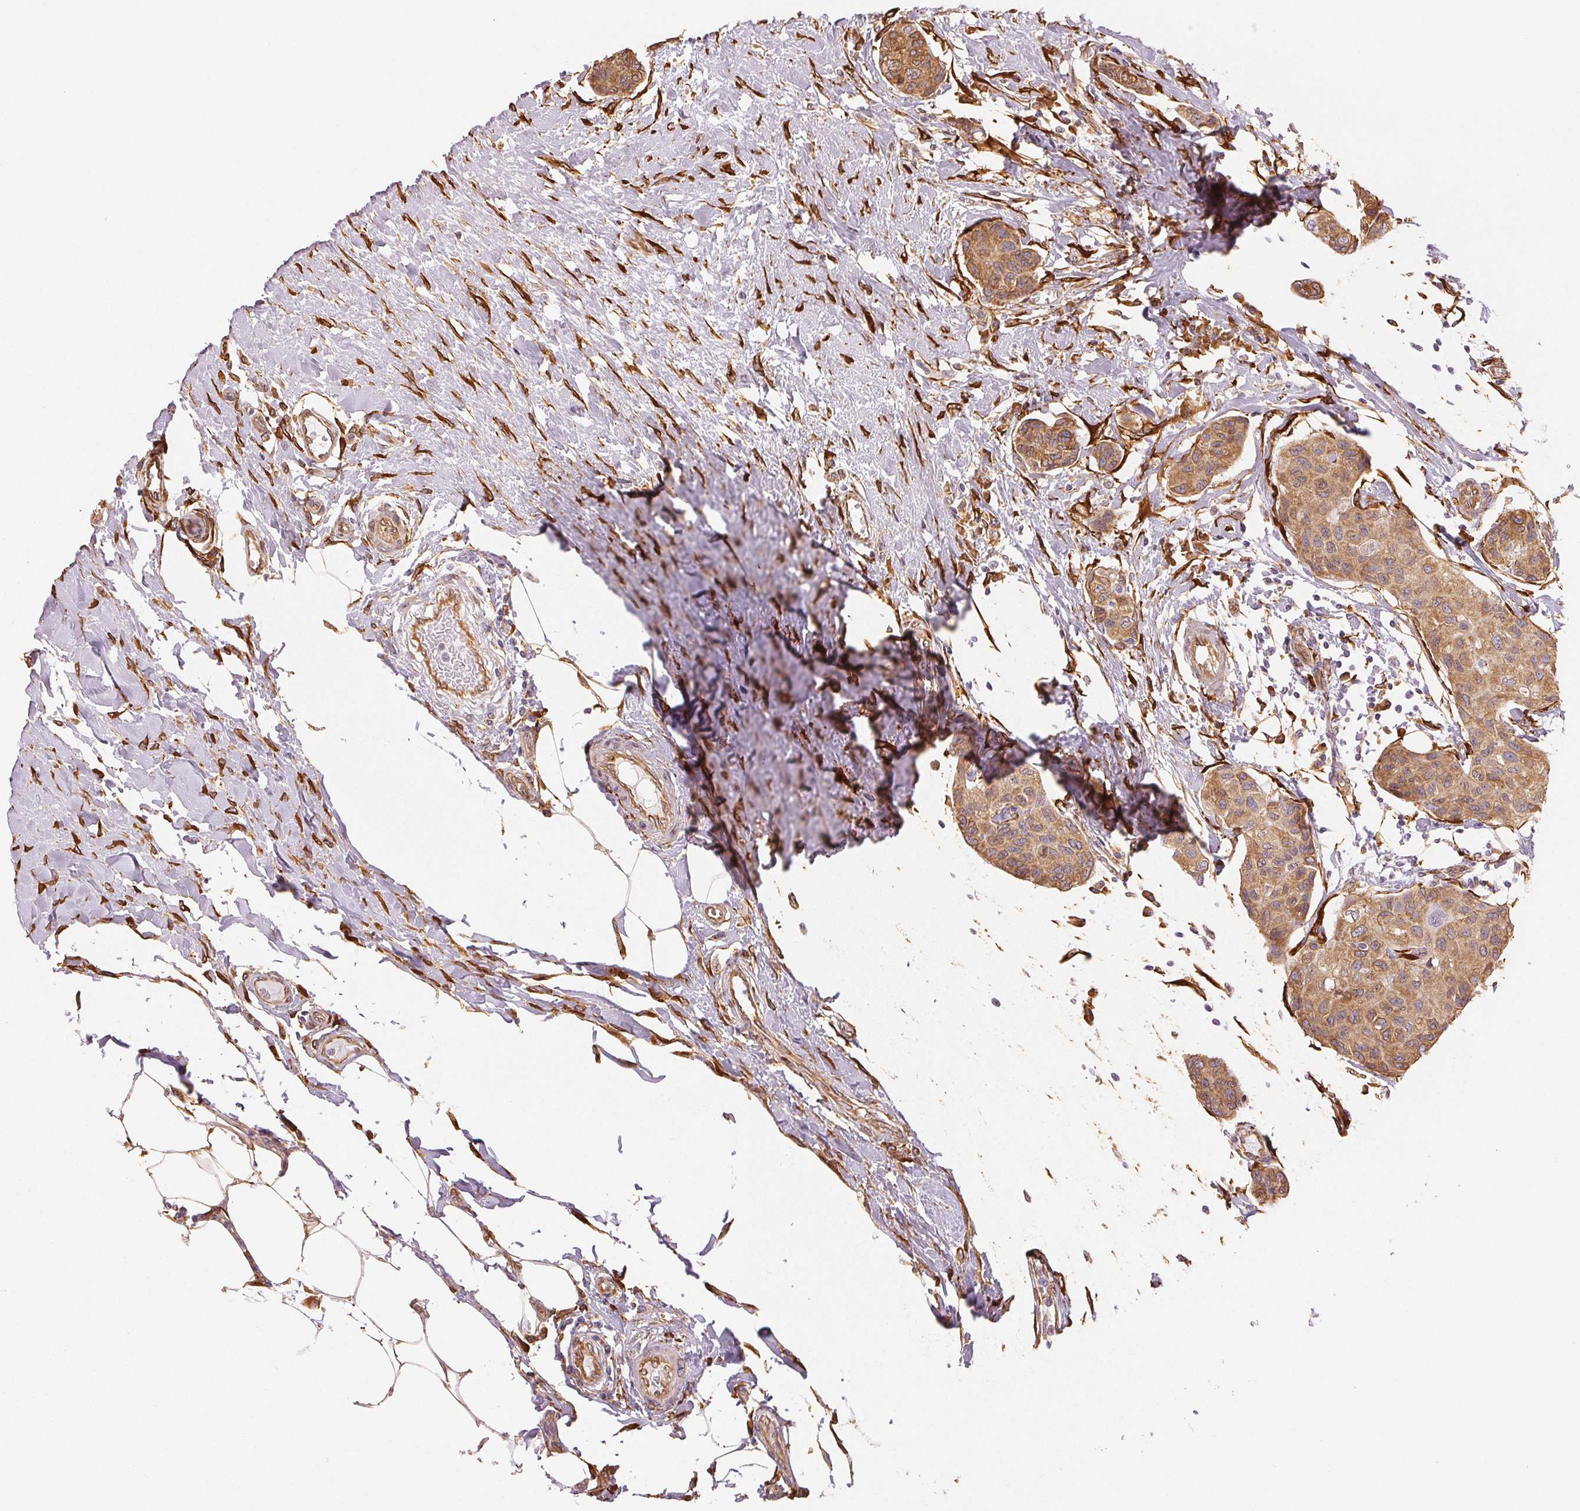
{"staining": {"intensity": "moderate", "quantity": ">75%", "location": "cytoplasmic/membranous"}, "tissue": "breast cancer", "cell_type": "Tumor cells", "image_type": "cancer", "snomed": [{"axis": "morphology", "description": "Duct carcinoma"}, {"axis": "topography", "description": "Breast"}], "caption": "Breast infiltrating ductal carcinoma was stained to show a protein in brown. There is medium levels of moderate cytoplasmic/membranous expression in about >75% of tumor cells.", "gene": "RCN3", "patient": {"sex": "female", "age": 80}}